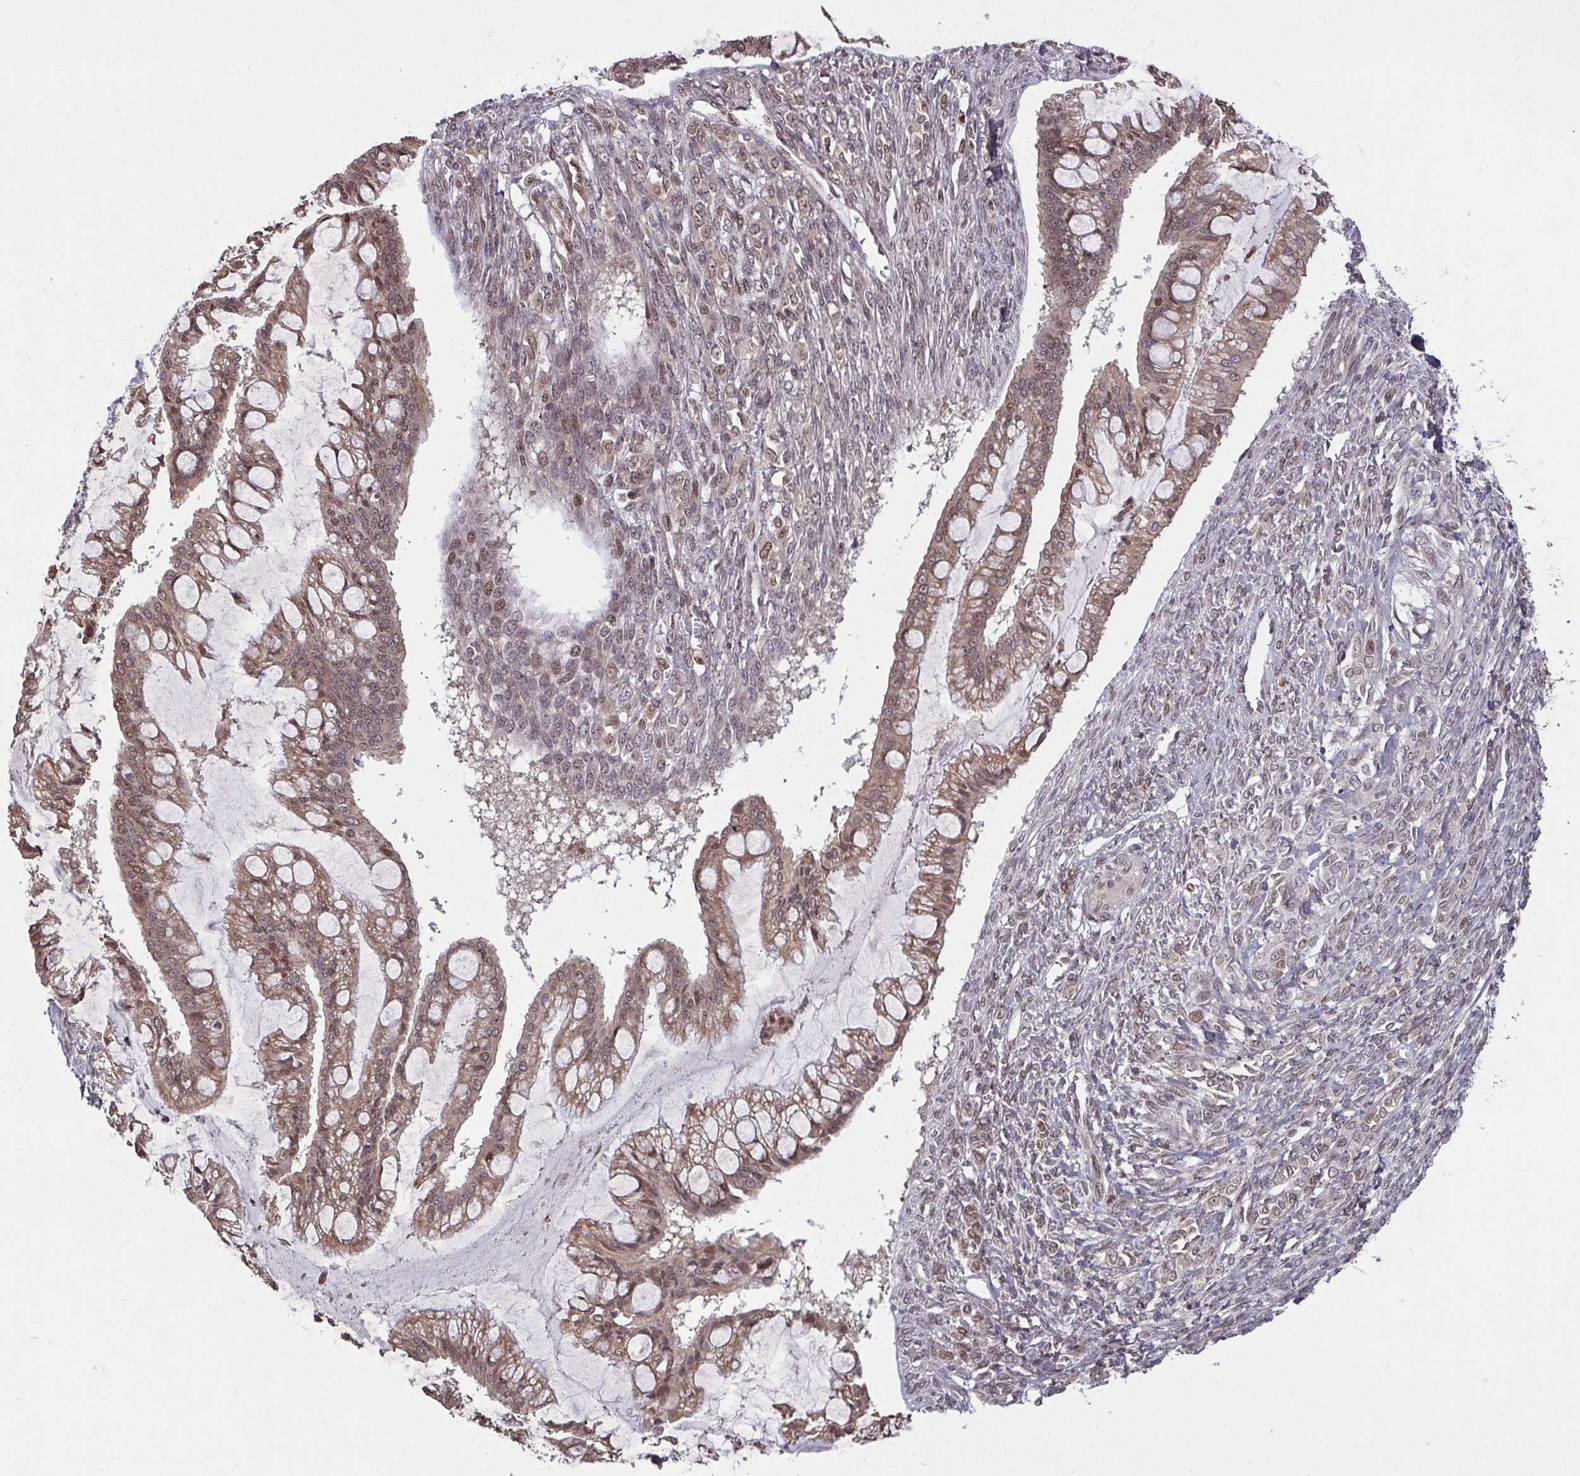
{"staining": {"intensity": "weak", "quantity": "25%-75%", "location": "cytoplasmic/membranous,nuclear"}, "tissue": "ovarian cancer", "cell_type": "Tumor cells", "image_type": "cancer", "snomed": [{"axis": "morphology", "description": "Cystadenocarcinoma, mucinous, NOS"}, {"axis": "topography", "description": "Ovary"}], "caption": "Protein staining demonstrates weak cytoplasmic/membranous and nuclear expression in about 25%-75% of tumor cells in mucinous cystadenocarcinoma (ovarian).", "gene": "UXT", "patient": {"sex": "female", "age": 73}}